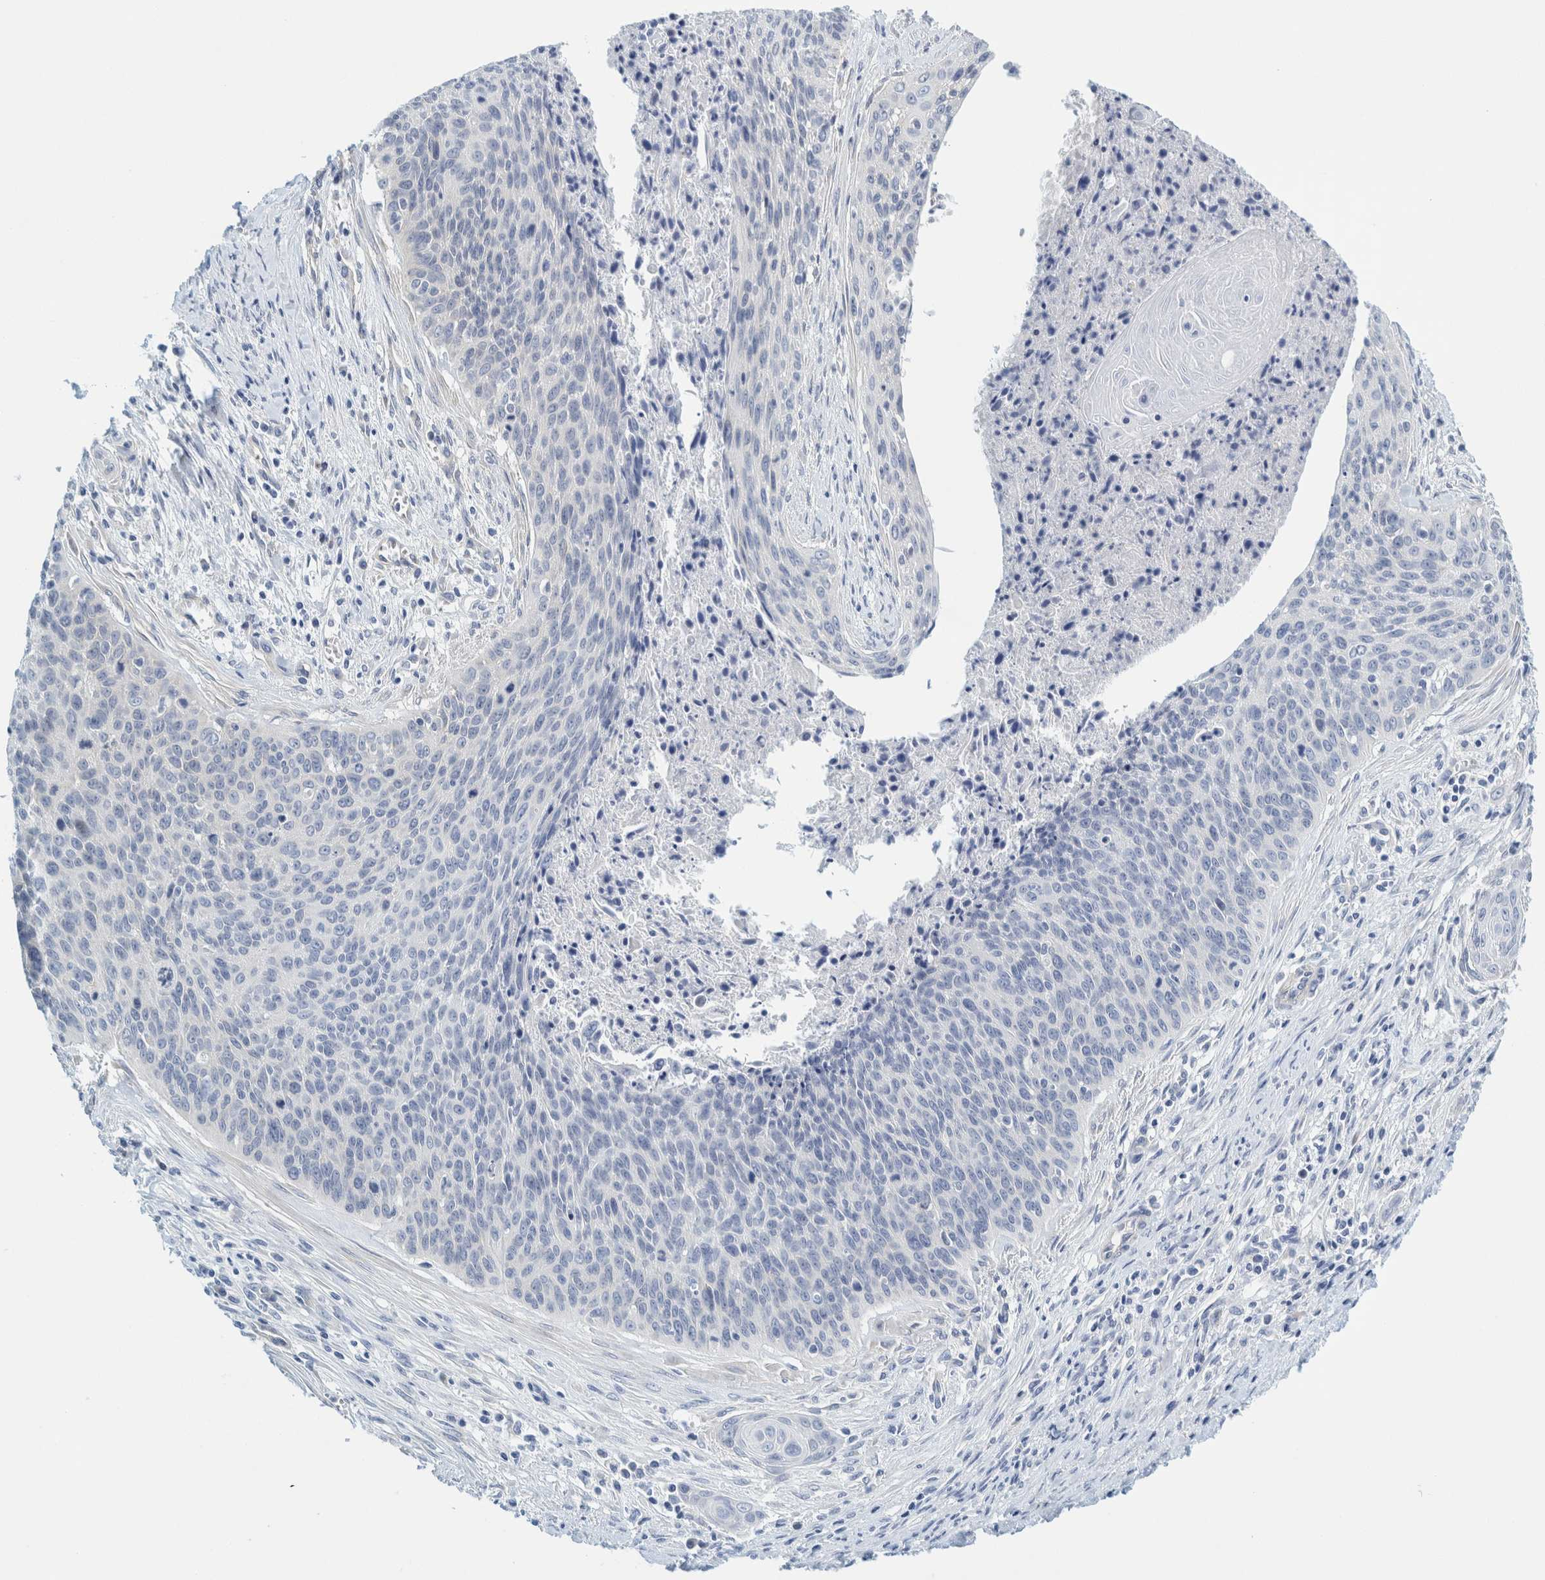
{"staining": {"intensity": "negative", "quantity": "none", "location": "none"}, "tissue": "cervical cancer", "cell_type": "Tumor cells", "image_type": "cancer", "snomed": [{"axis": "morphology", "description": "Squamous cell carcinoma, NOS"}, {"axis": "topography", "description": "Cervix"}], "caption": "The immunohistochemistry image has no significant expression in tumor cells of cervical cancer tissue.", "gene": "ZNF324B", "patient": {"sex": "female", "age": 55}}